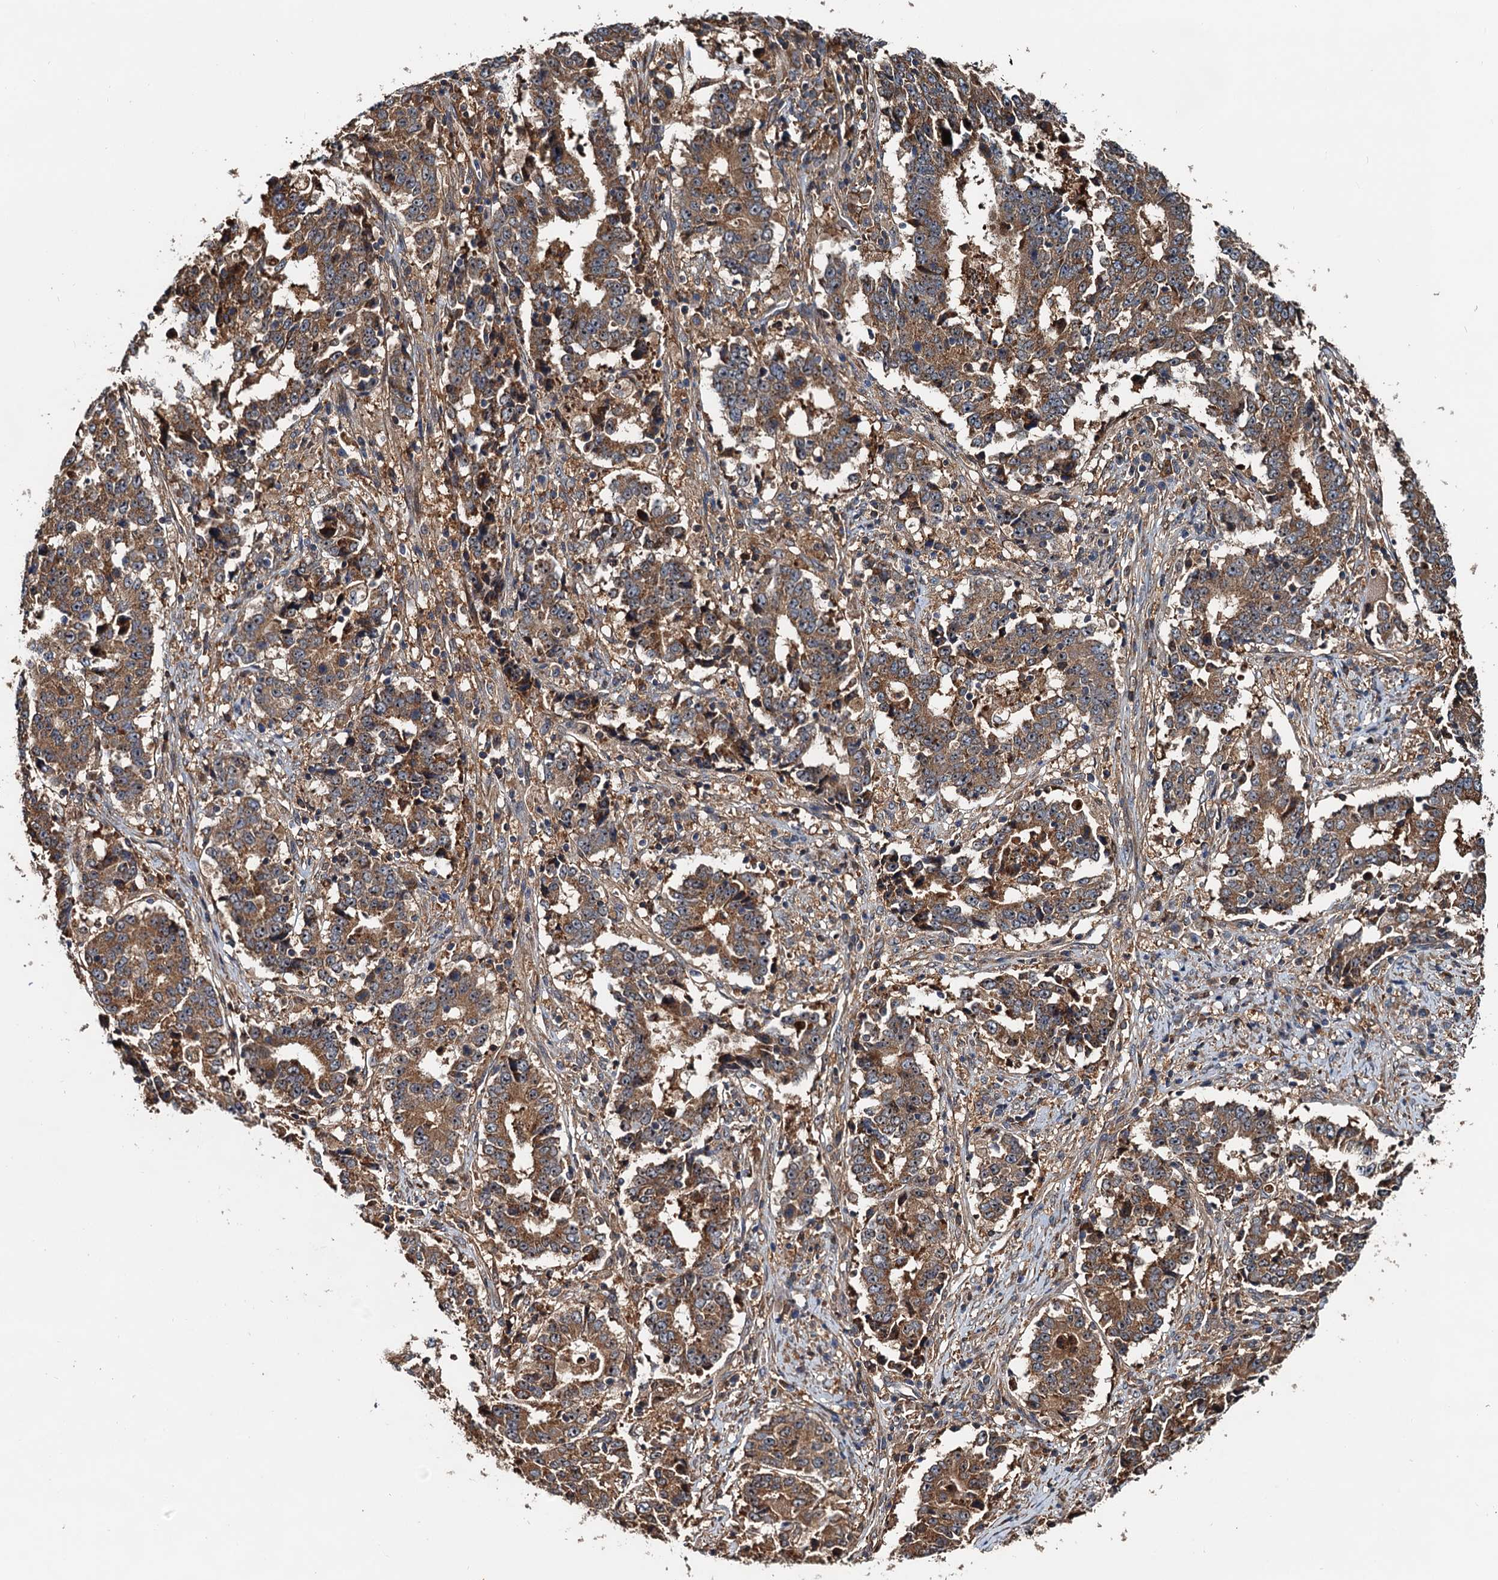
{"staining": {"intensity": "moderate", "quantity": ">75%", "location": "cytoplasmic/membranous"}, "tissue": "stomach cancer", "cell_type": "Tumor cells", "image_type": "cancer", "snomed": [{"axis": "morphology", "description": "Adenocarcinoma, NOS"}, {"axis": "topography", "description": "Stomach"}], "caption": "Stomach adenocarcinoma stained with DAB (3,3'-diaminobenzidine) IHC exhibits medium levels of moderate cytoplasmic/membranous staining in about >75% of tumor cells.", "gene": "USP6NL", "patient": {"sex": "male", "age": 59}}